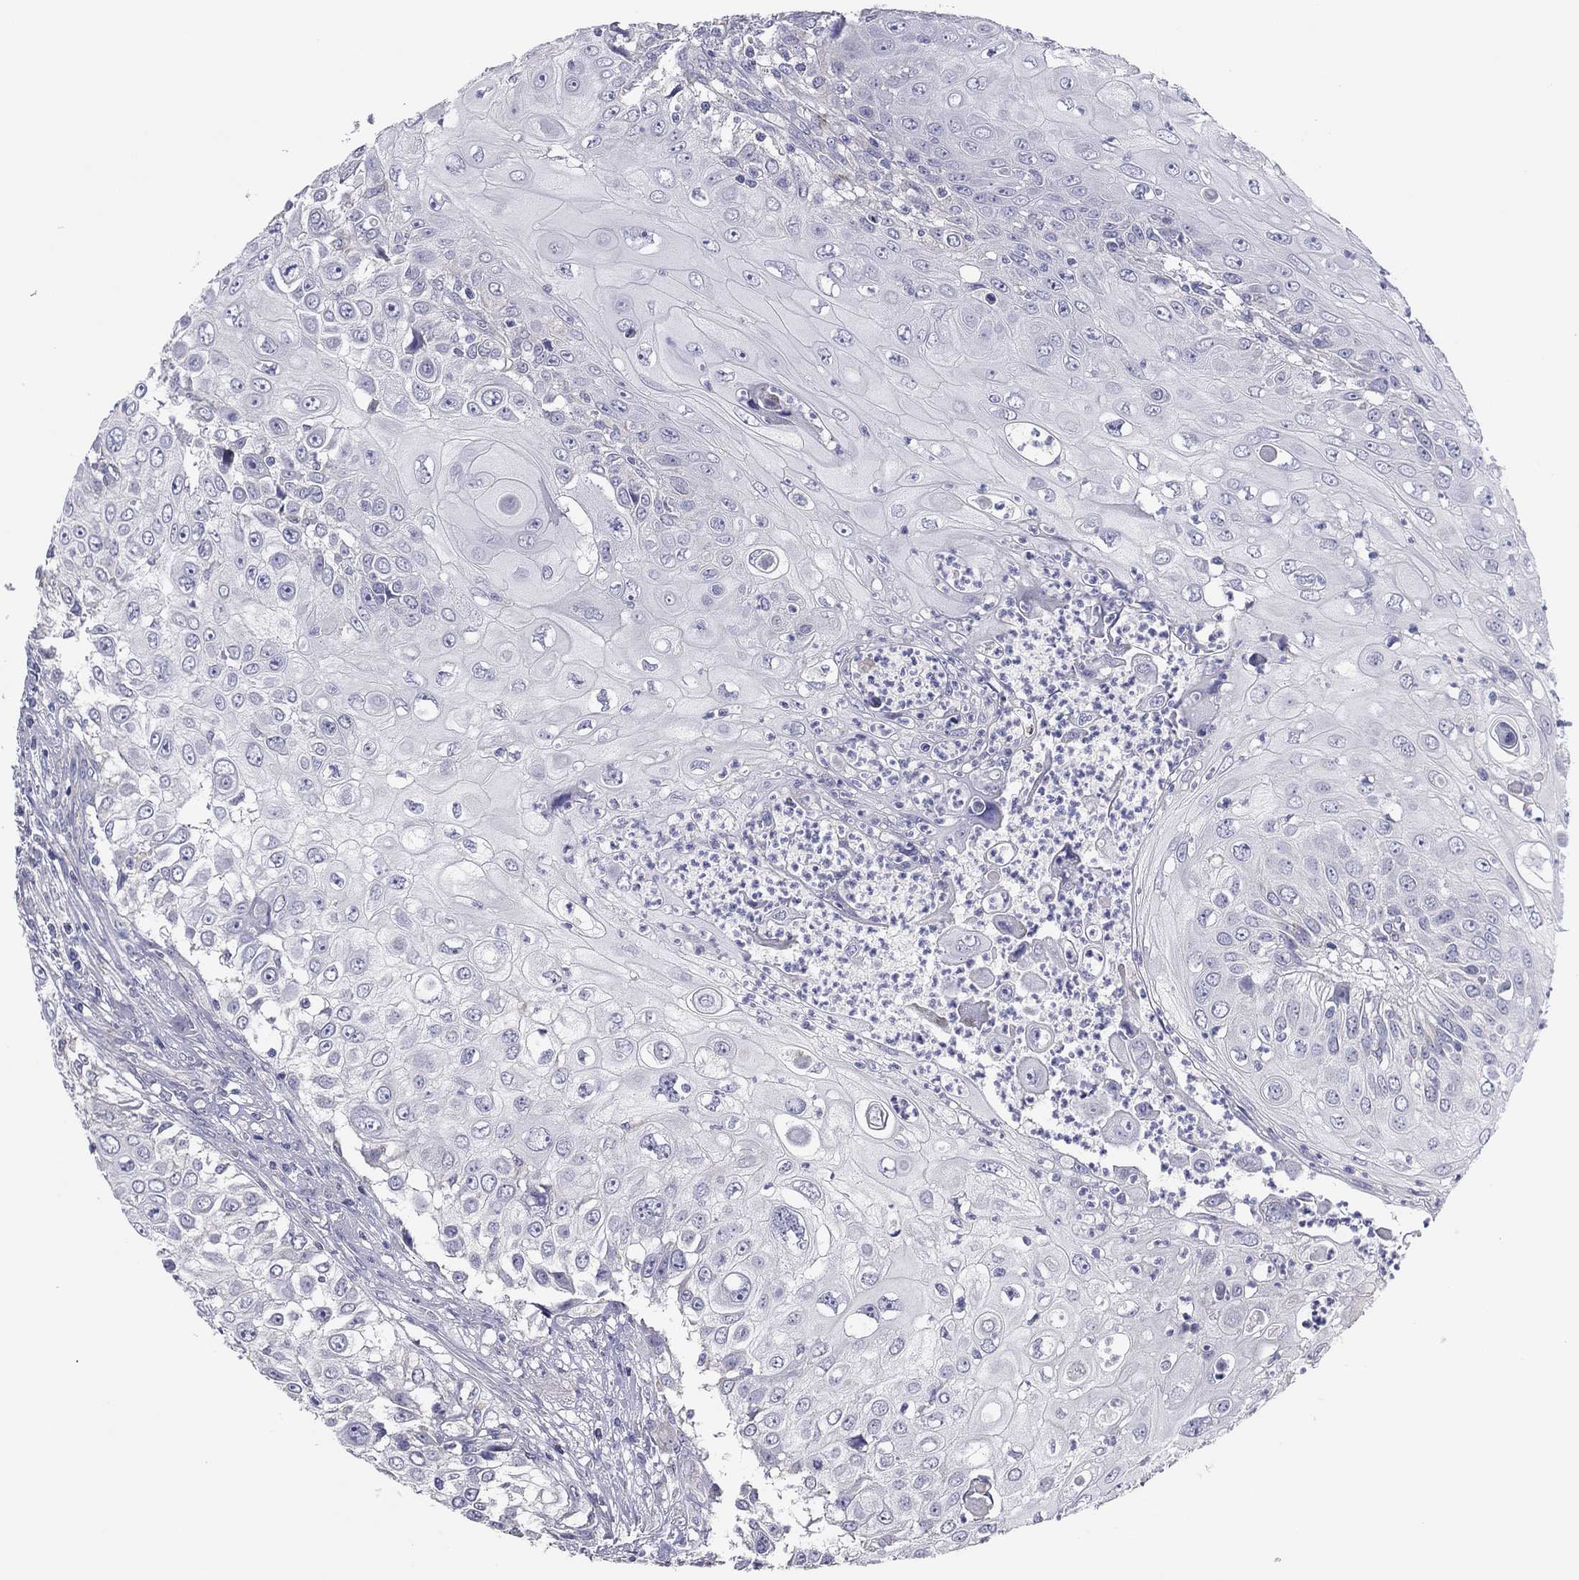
{"staining": {"intensity": "negative", "quantity": "none", "location": "none"}, "tissue": "urothelial cancer", "cell_type": "Tumor cells", "image_type": "cancer", "snomed": [{"axis": "morphology", "description": "Urothelial carcinoma, High grade"}, {"axis": "topography", "description": "Urinary bladder"}], "caption": "Protein analysis of urothelial cancer demonstrates no significant expression in tumor cells.", "gene": "GRK7", "patient": {"sex": "female", "age": 79}}